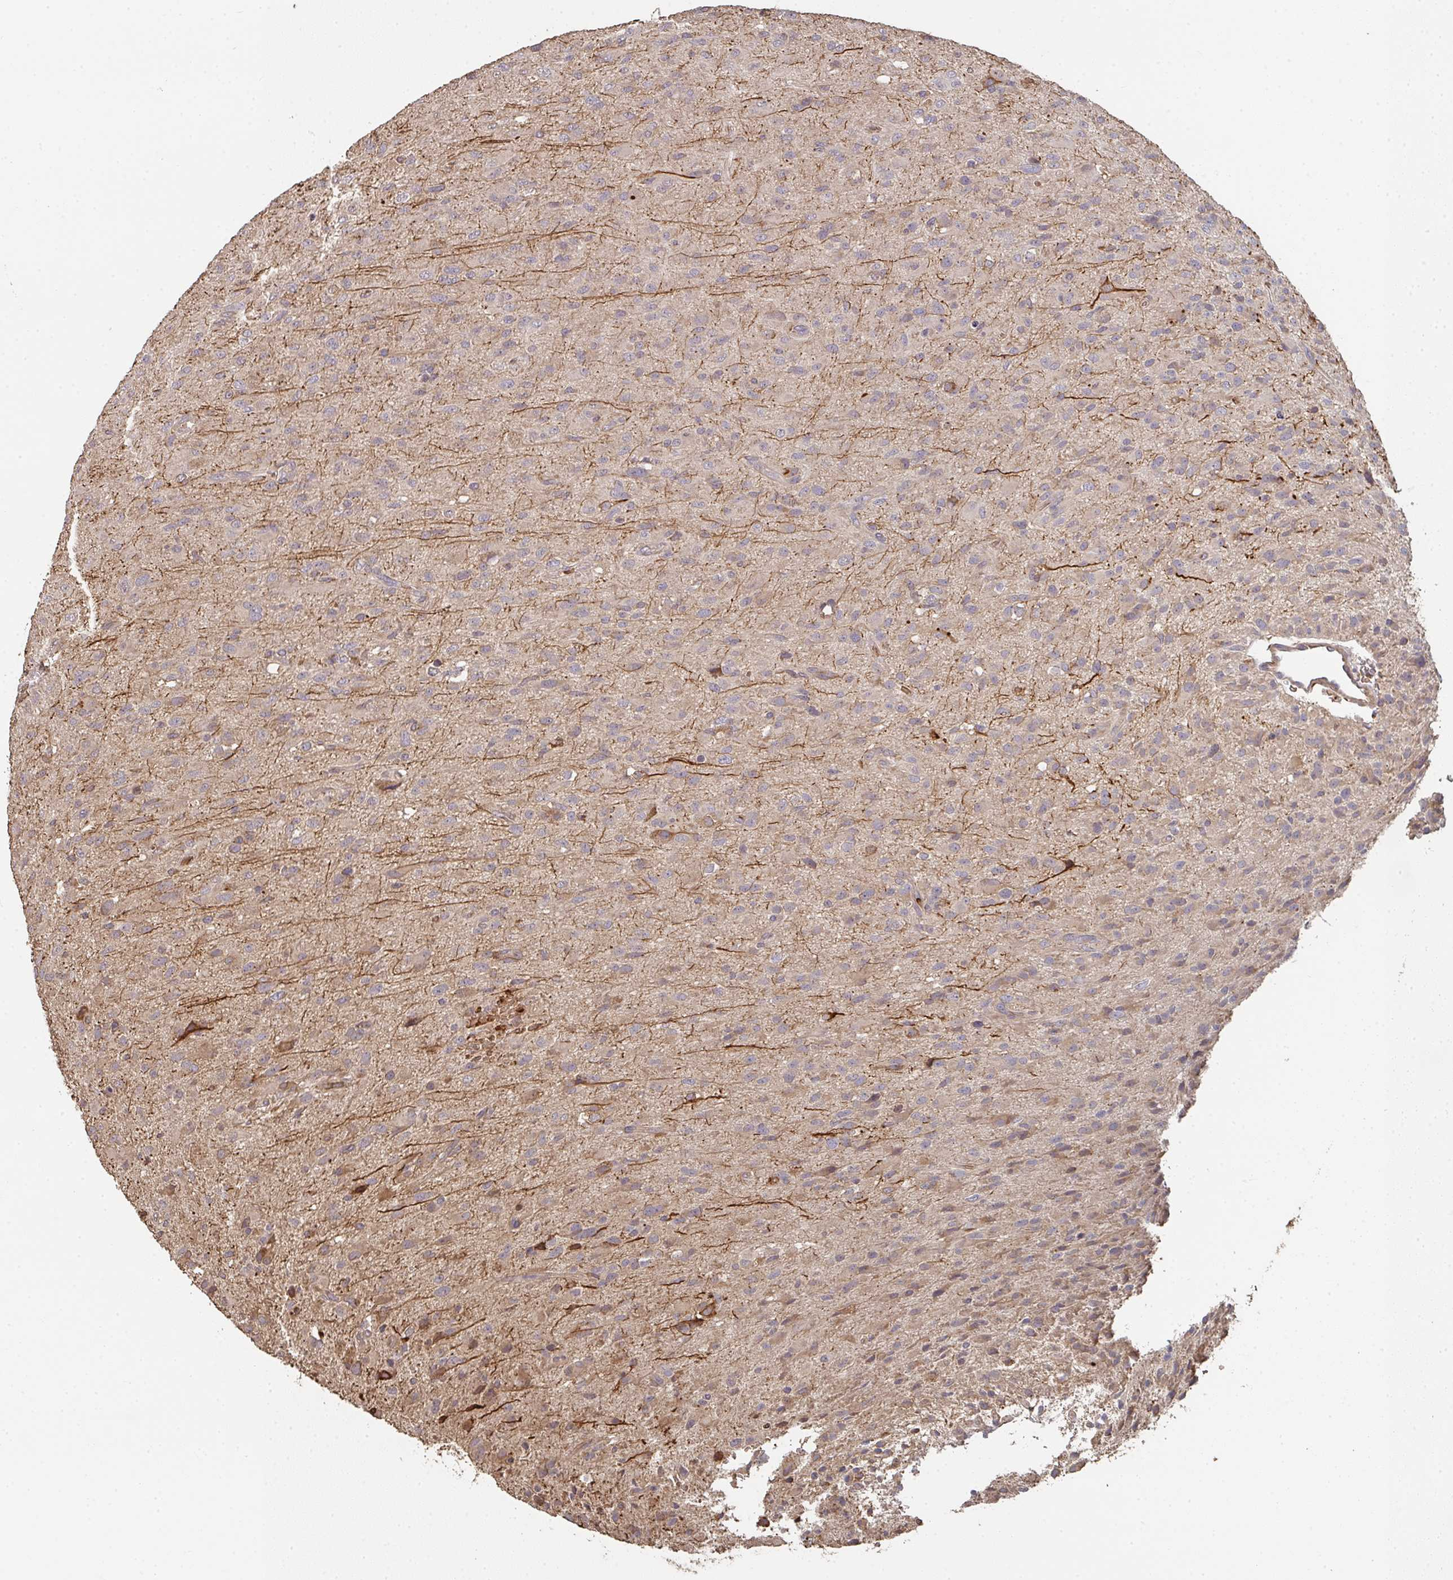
{"staining": {"intensity": "moderate", "quantity": "<25%", "location": "cytoplasmic/membranous"}, "tissue": "glioma", "cell_type": "Tumor cells", "image_type": "cancer", "snomed": [{"axis": "morphology", "description": "Glioma, malignant, Low grade"}, {"axis": "topography", "description": "Brain"}], "caption": "Malignant low-grade glioma stained for a protein (brown) exhibits moderate cytoplasmic/membranous positive staining in approximately <25% of tumor cells.", "gene": "POLG", "patient": {"sex": "male", "age": 65}}